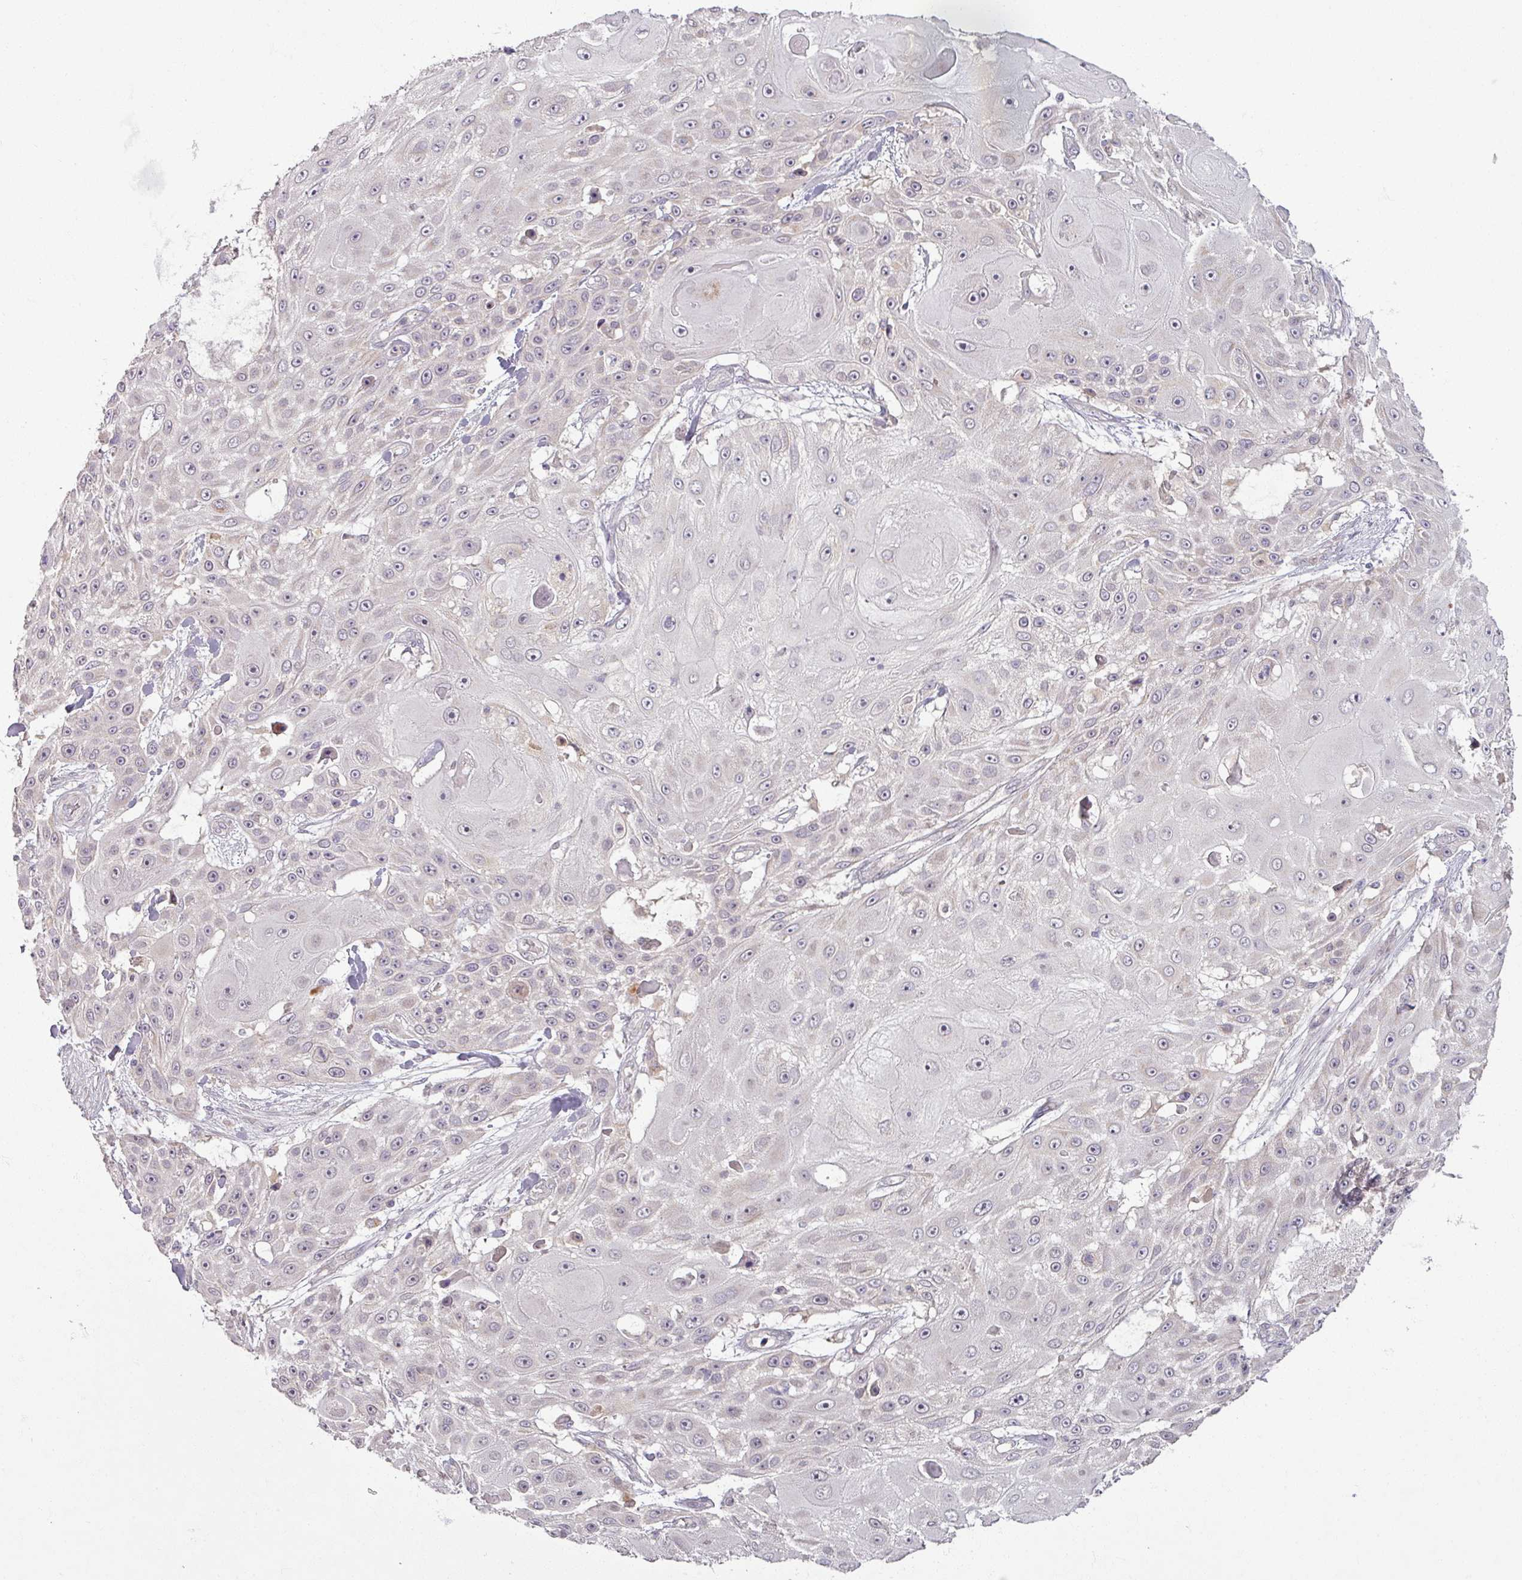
{"staining": {"intensity": "negative", "quantity": "none", "location": "none"}, "tissue": "skin cancer", "cell_type": "Tumor cells", "image_type": "cancer", "snomed": [{"axis": "morphology", "description": "Squamous cell carcinoma, NOS"}, {"axis": "topography", "description": "Skin"}], "caption": "DAB (3,3'-diaminobenzidine) immunohistochemical staining of squamous cell carcinoma (skin) reveals no significant expression in tumor cells. Brightfield microscopy of immunohistochemistry stained with DAB (brown) and hematoxylin (blue), captured at high magnification.", "gene": "OGFOD3", "patient": {"sex": "female", "age": 86}}